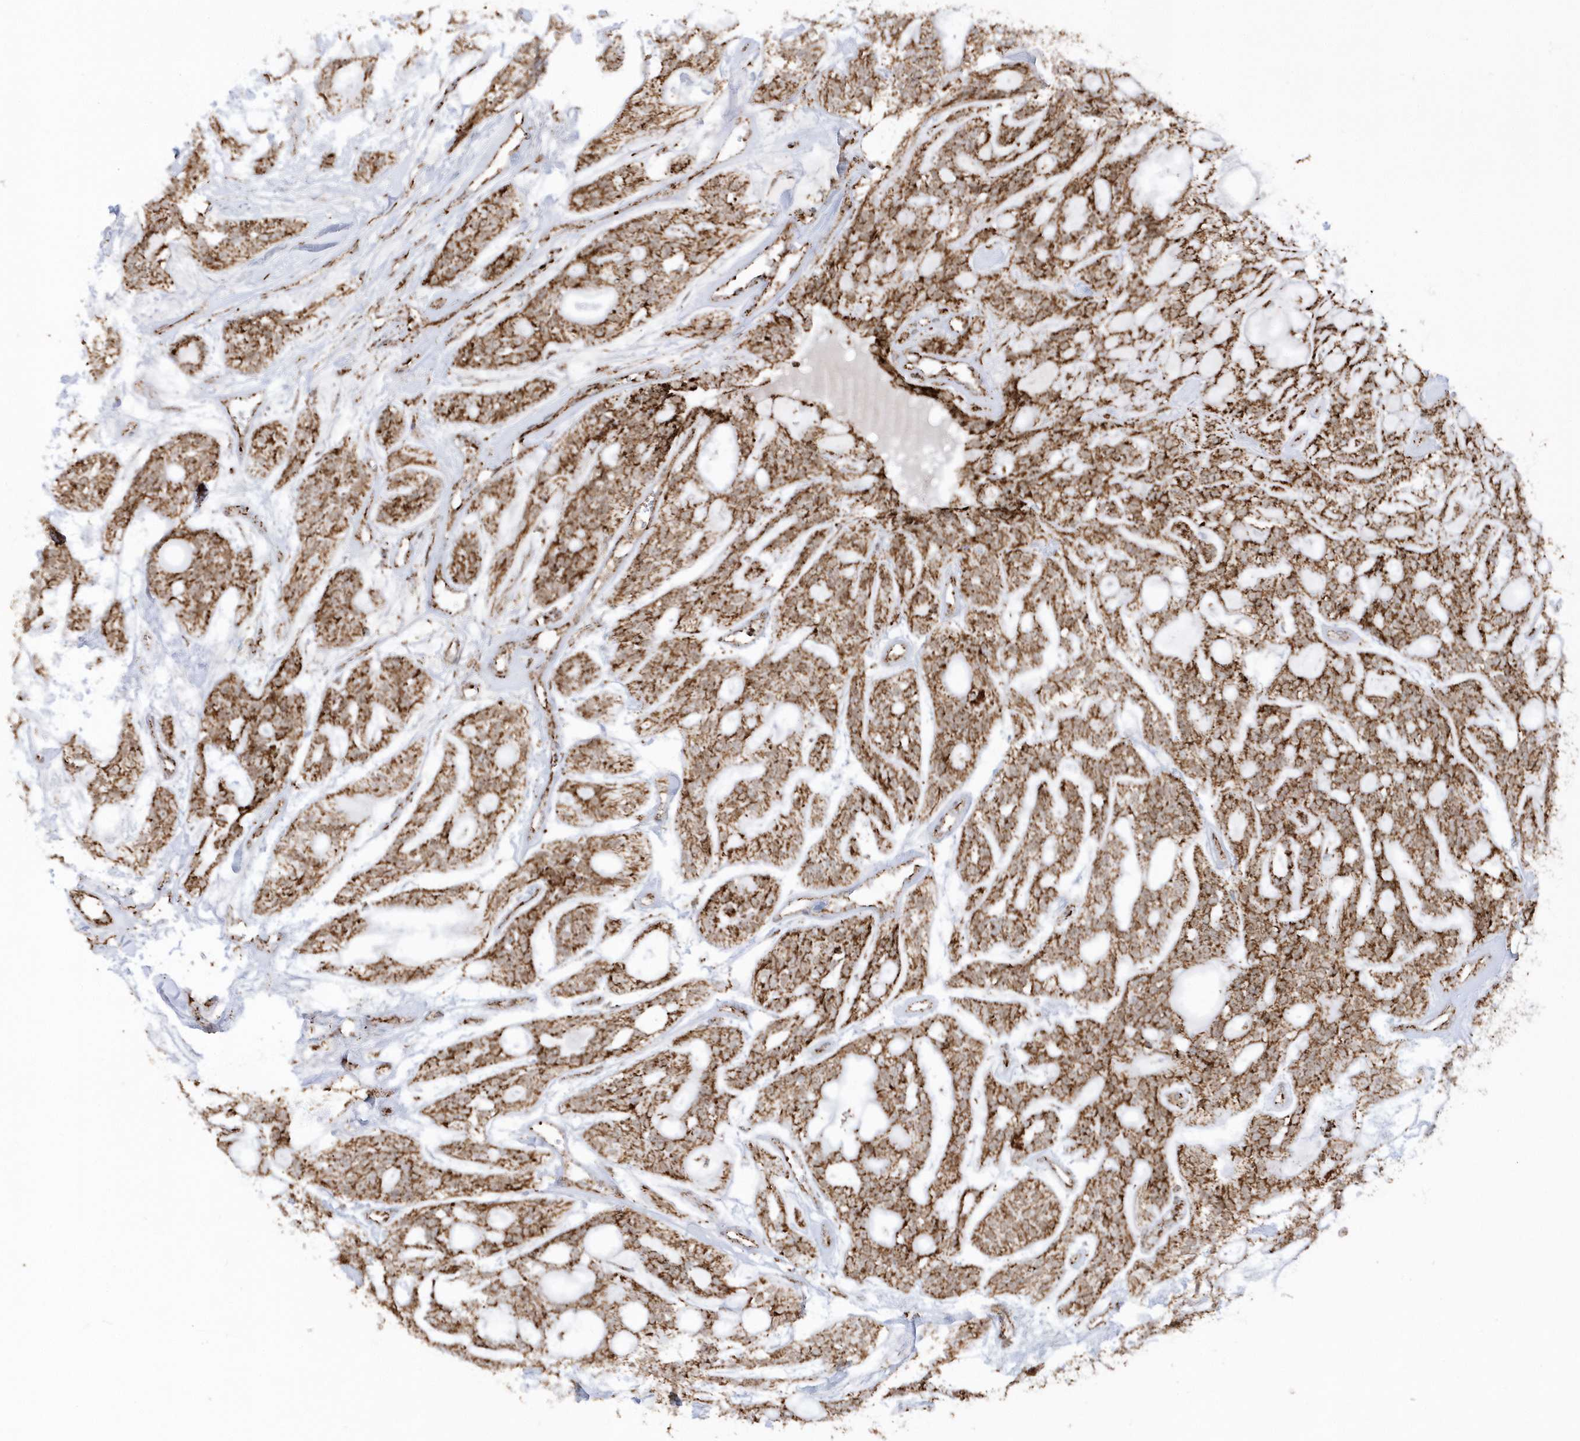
{"staining": {"intensity": "strong", "quantity": ">75%", "location": "cytoplasmic/membranous"}, "tissue": "head and neck cancer", "cell_type": "Tumor cells", "image_type": "cancer", "snomed": [{"axis": "morphology", "description": "Adenocarcinoma, NOS"}, {"axis": "topography", "description": "Head-Neck"}], "caption": "An image of head and neck adenocarcinoma stained for a protein displays strong cytoplasmic/membranous brown staining in tumor cells.", "gene": "CRY2", "patient": {"sex": "male", "age": 66}}